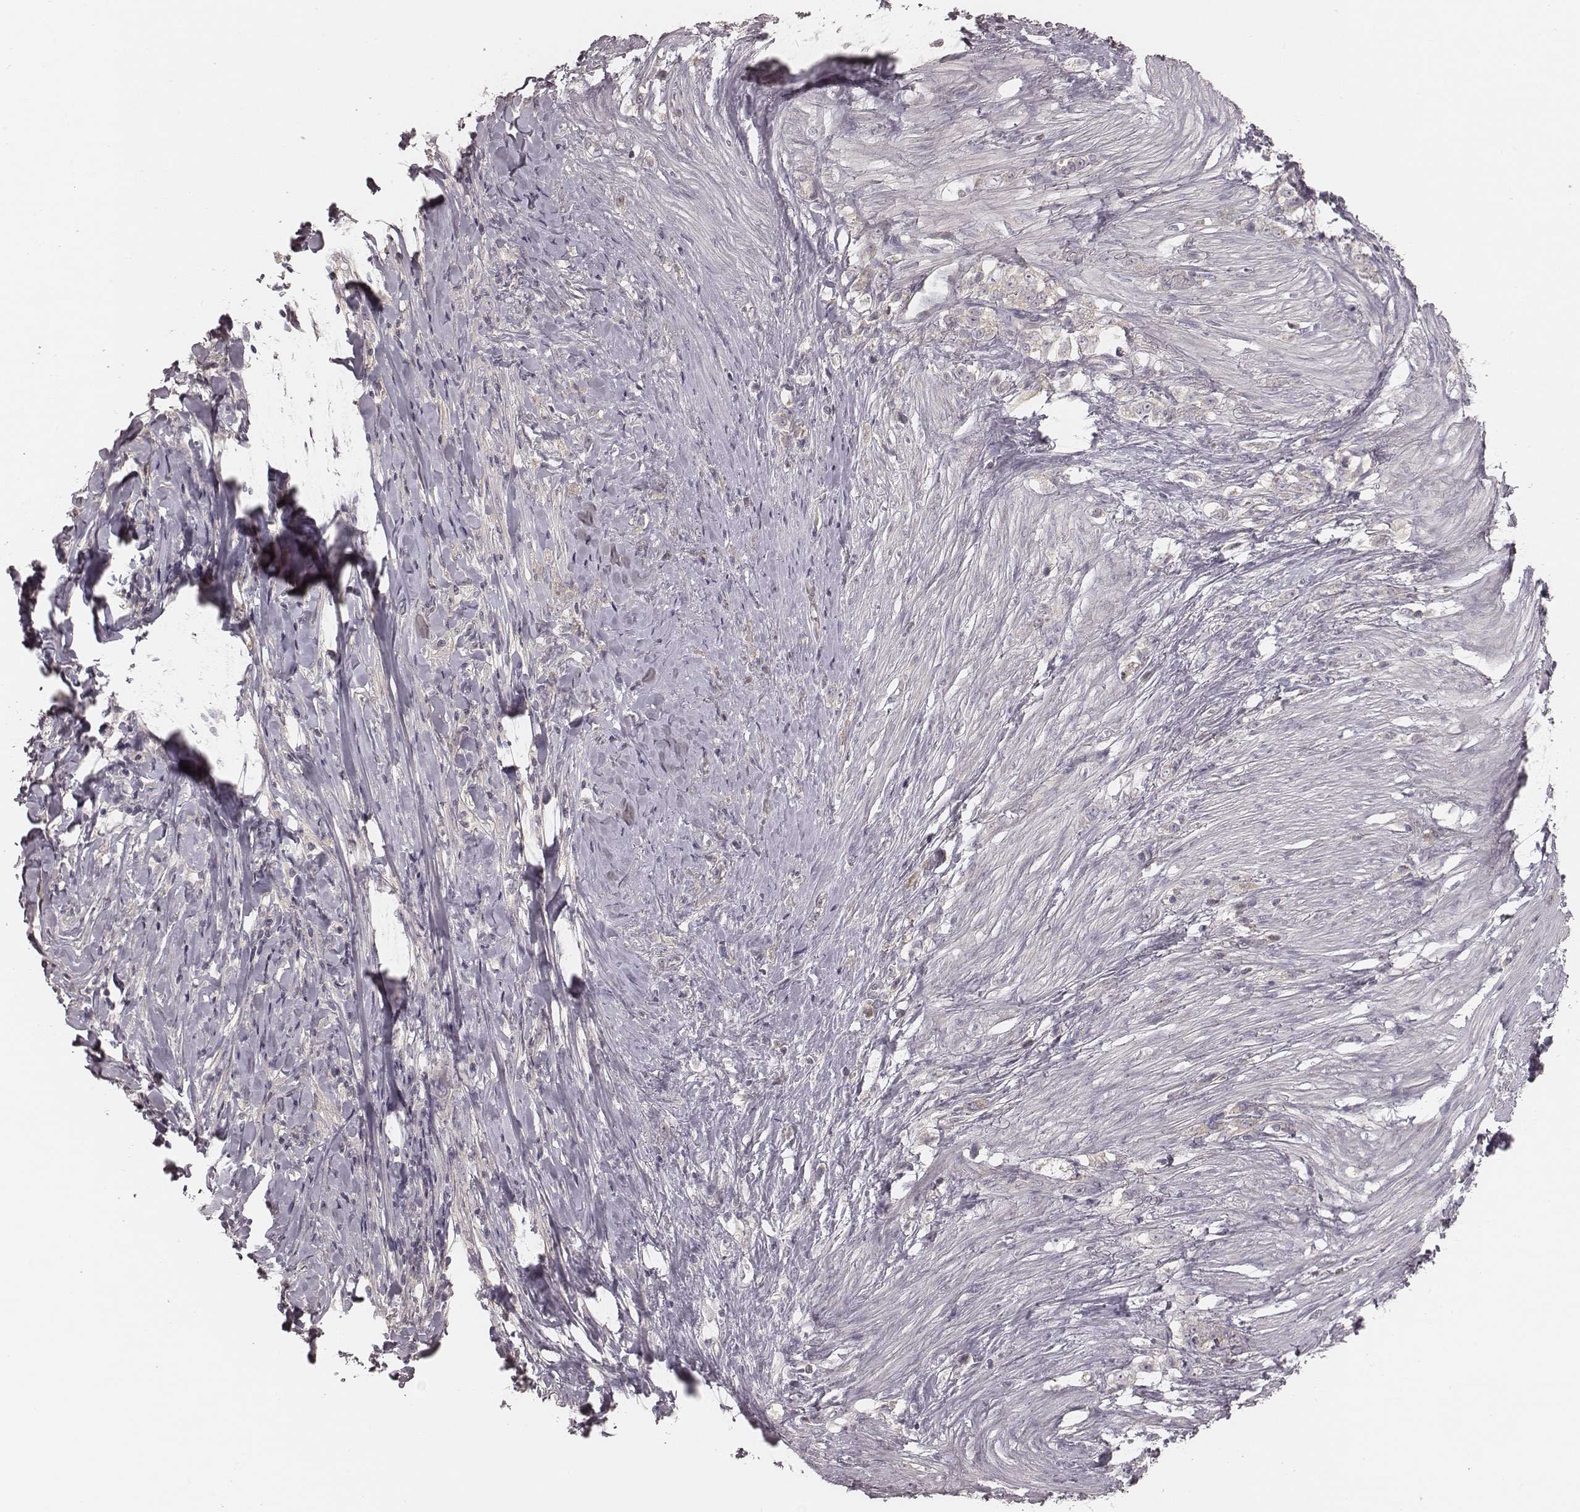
{"staining": {"intensity": "negative", "quantity": "none", "location": "none"}, "tissue": "stomach cancer", "cell_type": "Tumor cells", "image_type": "cancer", "snomed": [{"axis": "morphology", "description": "Adenocarcinoma, NOS"}, {"axis": "topography", "description": "Stomach, lower"}], "caption": "Photomicrograph shows no significant protein staining in tumor cells of stomach adenocarcinoma.", "gene": "TDRD5", "patient": {"sex": "male", "age": 88}}